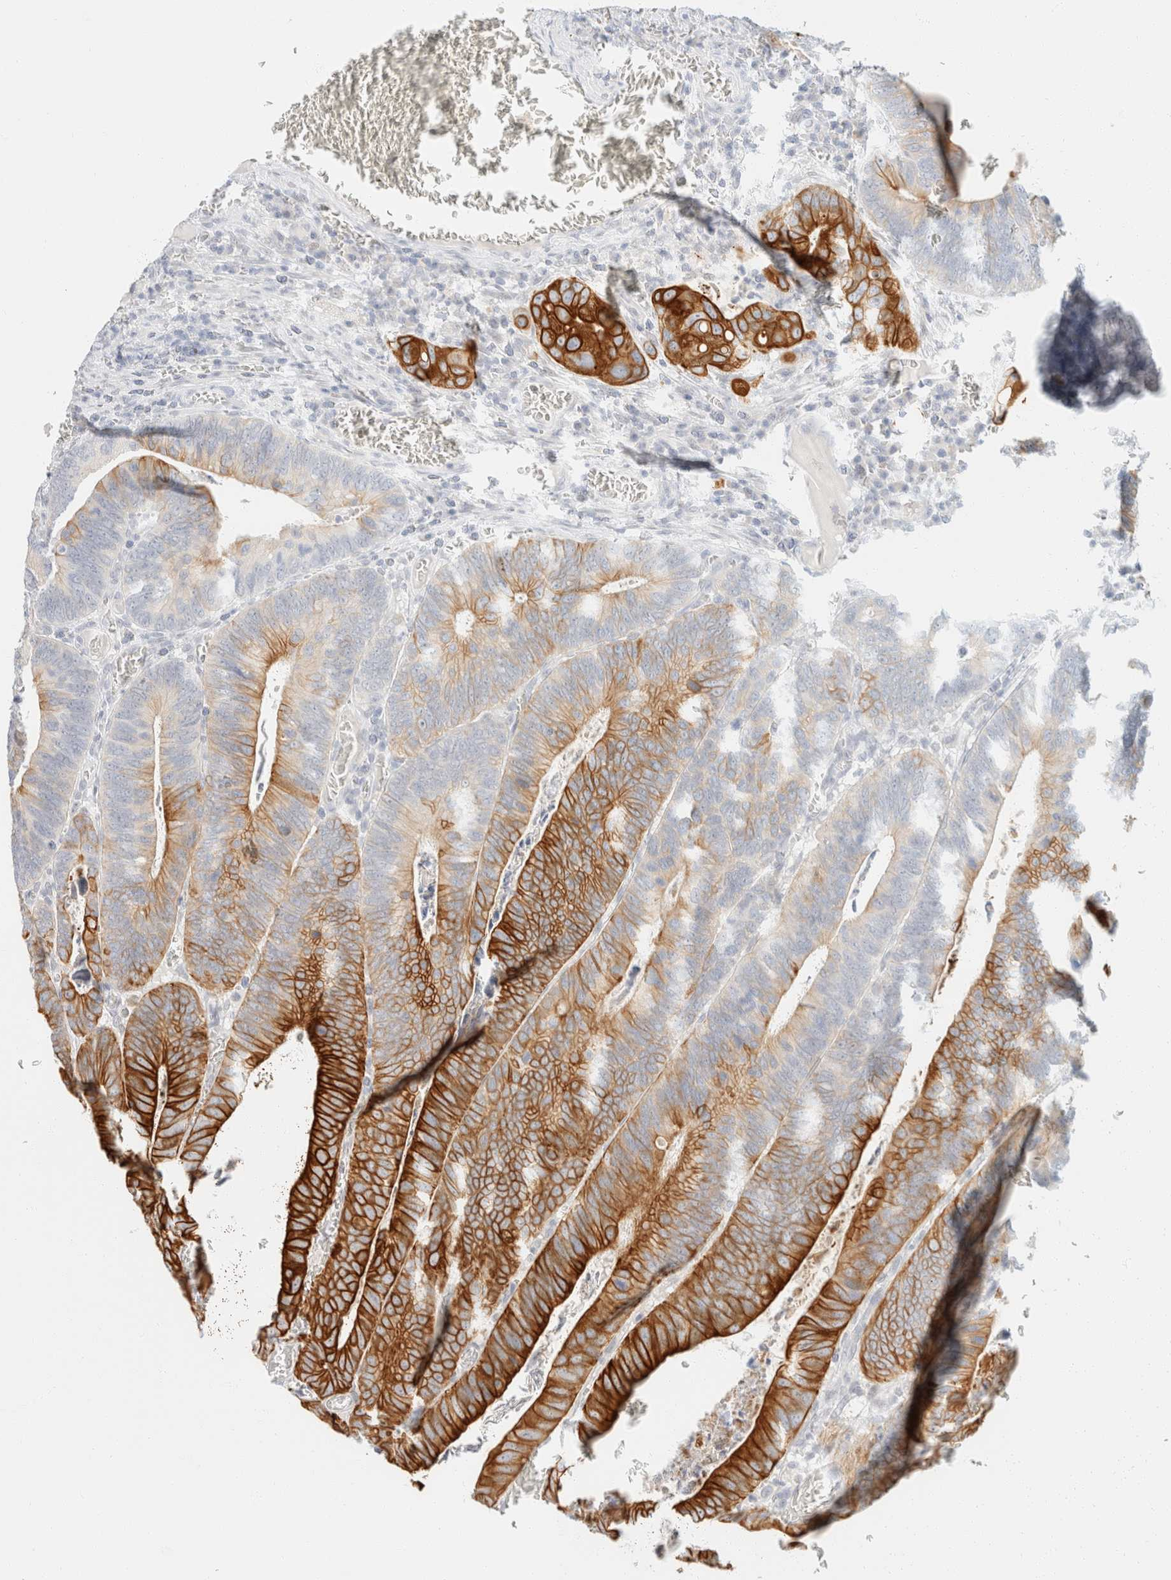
{"staining": {"intensity": "strong", "quantity": ">75%", "location": "cytoplasmic/membranous"}, "tissue": "colorectal cancer", "cell_type": "Tumor cells", "image_type": "cancer", "snomed": [{"axis": "morphology", "description": "Inflammation, NOS"}, {"axis": "morphology", "description": "Adenocarcinoma, NOS"}, {"axis": "topography", "description": "Colon"}], "caption": "Tumor cells show high levels of strong cytoplasmic/membranous expression in about >75% of cells in human colorectal cancer.", "gene": "KRT20", "patient": {"sex": "male", "age": 72}}